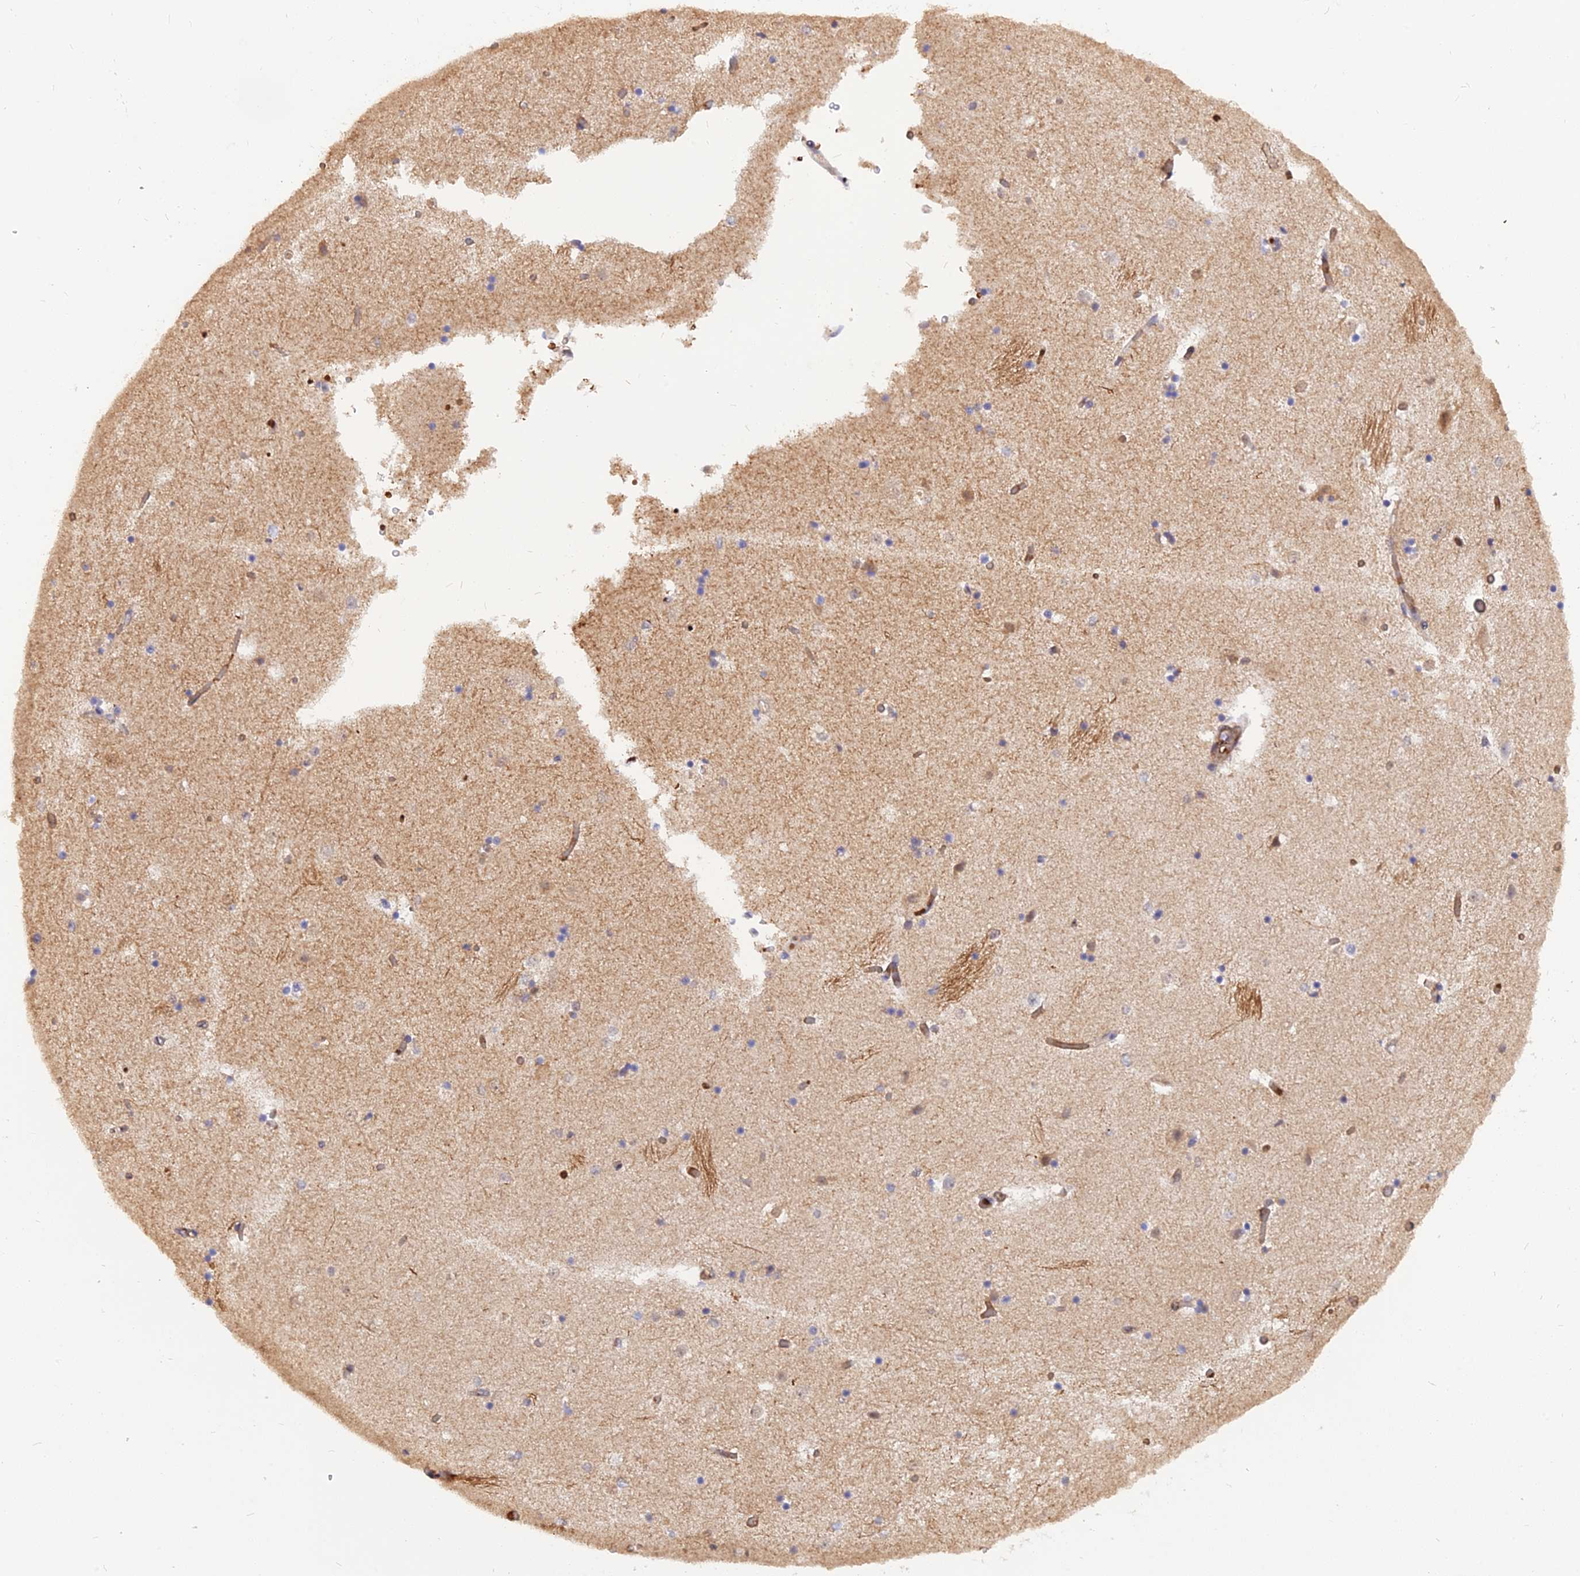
{"staining": {"intensity": "negative", "quantity": "none", "location": "none"}, "tissue": "caudate", "cell_type": "Glial cells", "image_type": "normal", "snomed": [{"axis": "morphology", "description": "Normal tissue, NOS"}, {"axis": "topography", "description": "Lateral ventricle wall"}], "caption": "Glial cells show no significant protein expression in benign caudate. (IHC, brightfield microscopy, high magnification).", "gene": "ARL2BP", "patient": {"sex": "female", "age": 52}}